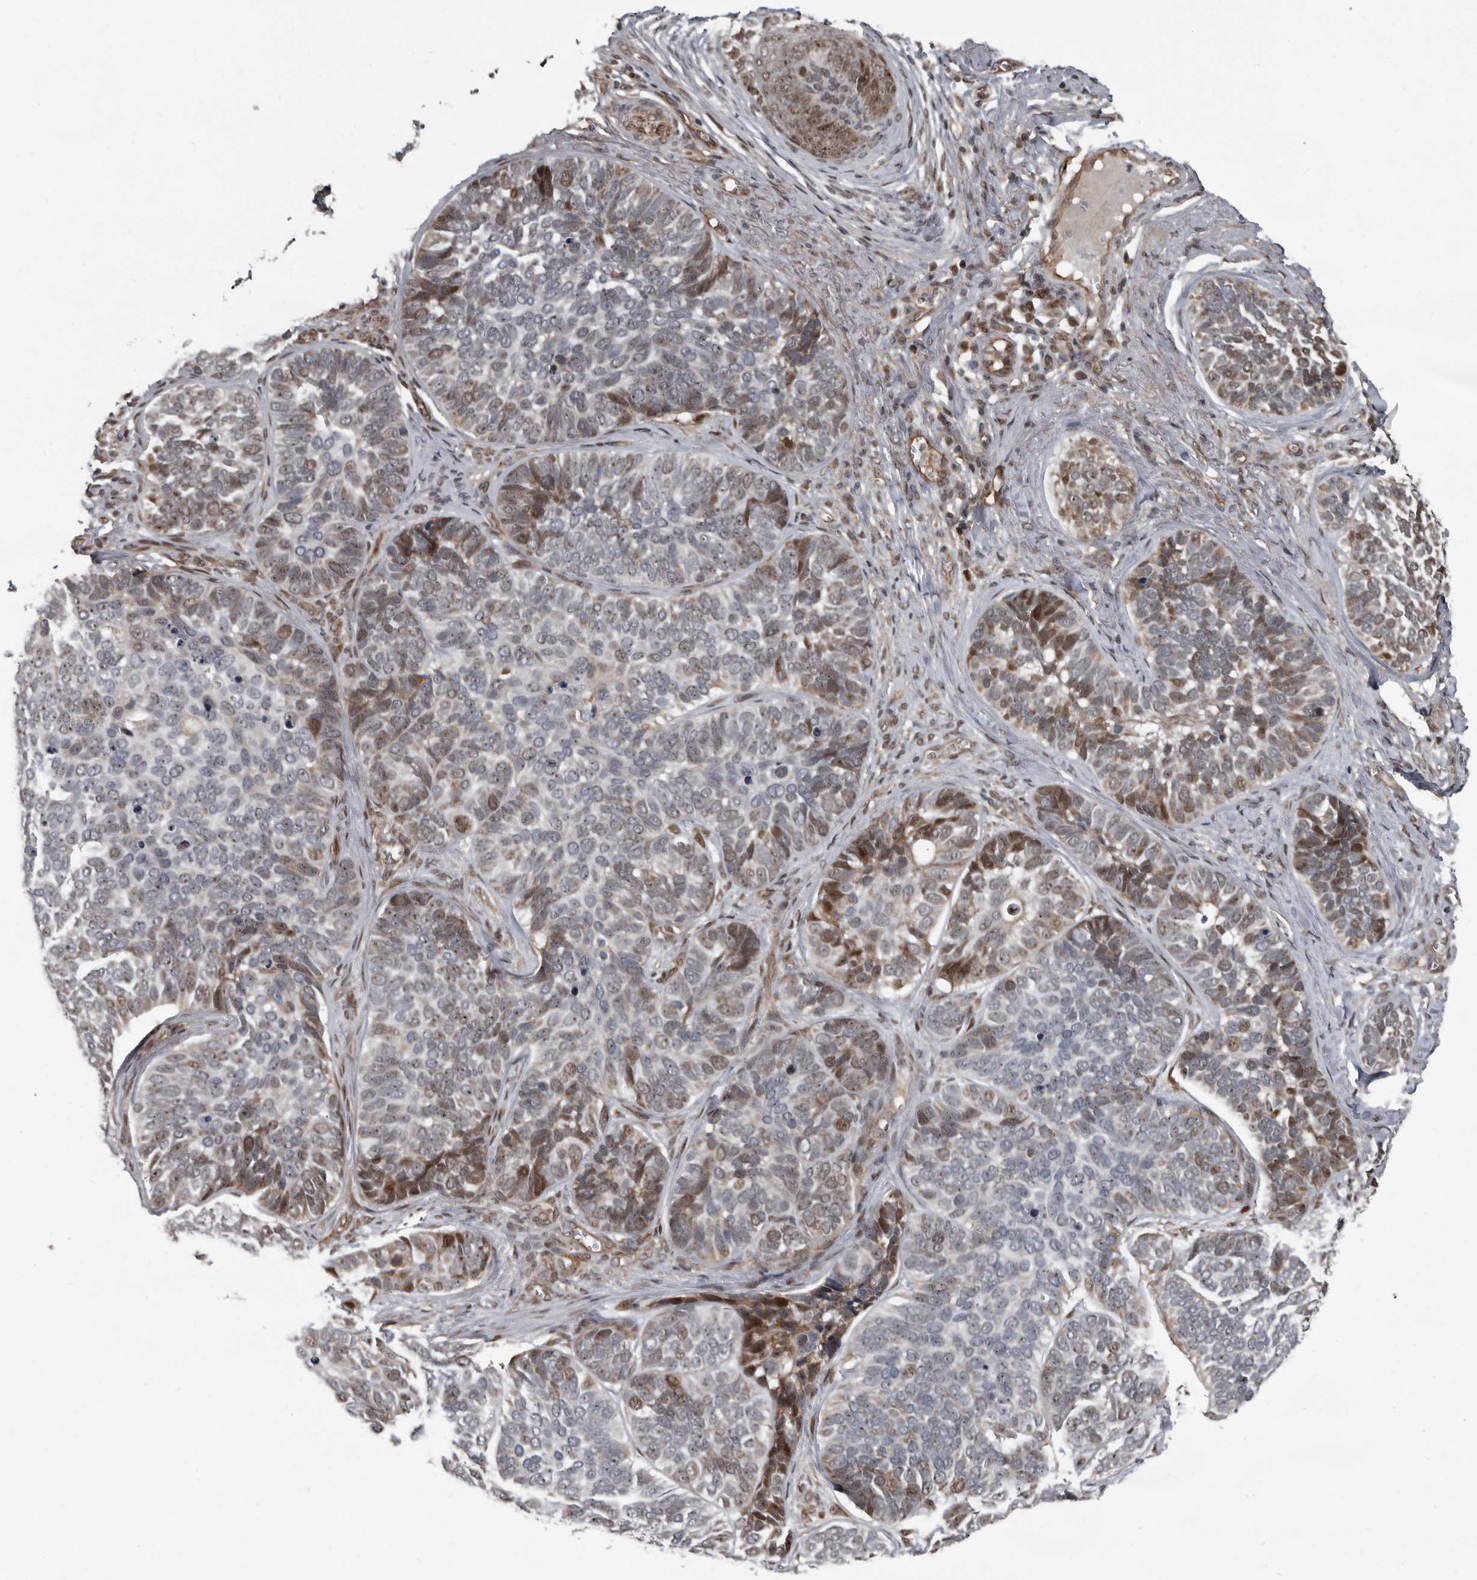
{"staining": {"intensity": "moderate", "quantity": "<25%", "location": "cytoplasmic/membranous,nuclear"}, "tissue": "skin cancer", "cell_type": "Tumor cells", "image_type": "cancer", "snomed": [{"axis": "morphology", "description": "Basal cell carcinoma"}, {"axis": "topography", "description": "Skin"}], "caption": "Moderate cytoplasmic/membranous and nuclear protein positivity is identified in about <25% of tumor cells in skin cancer (basal cell carcinoma).", "gene": "CHD1L", "patient": {"sex": "male", "age": 62}}